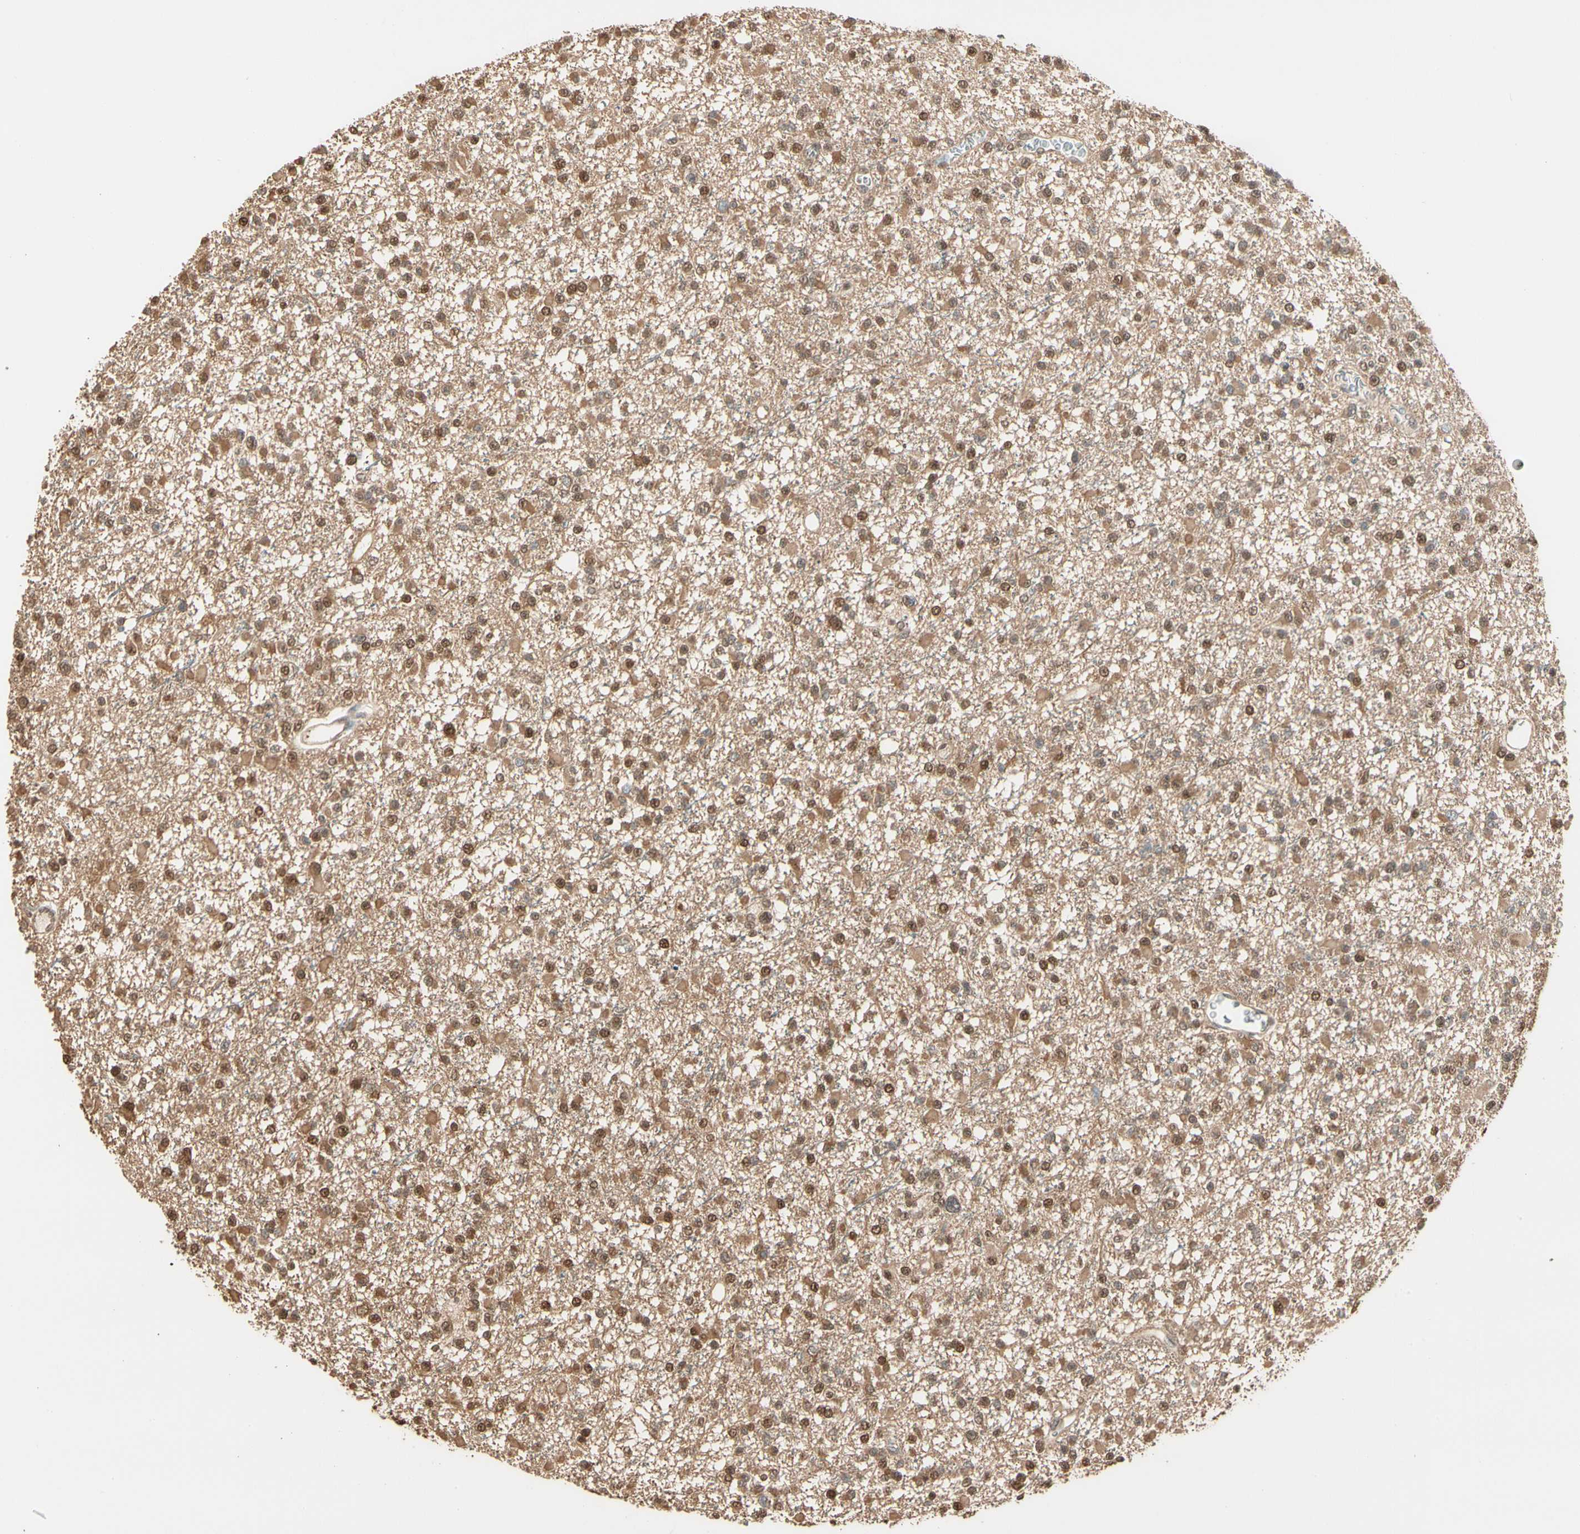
{"staining": {"intensity": "moderate", "quantity": ">75%", "location": "cytoplasmic/membranous,nuclear"}, "tissue": "glioma", "cell_type": "Tumor cells", "image_type": "cancer", "snomed": [{"axis": "morphology", "description": "Glioma, malignant, Low grade"}, {"axis": "topography", "description": "Brain"}], "caption": "Immunohistochemical staining of human glioma demonstrates medium levels of moderate cytoplasmic/membranous and nuclear positivity in approximately >75% of tumor cells.", "gene": "PNCK", "patient": {"sex": "female", "age": 22}}